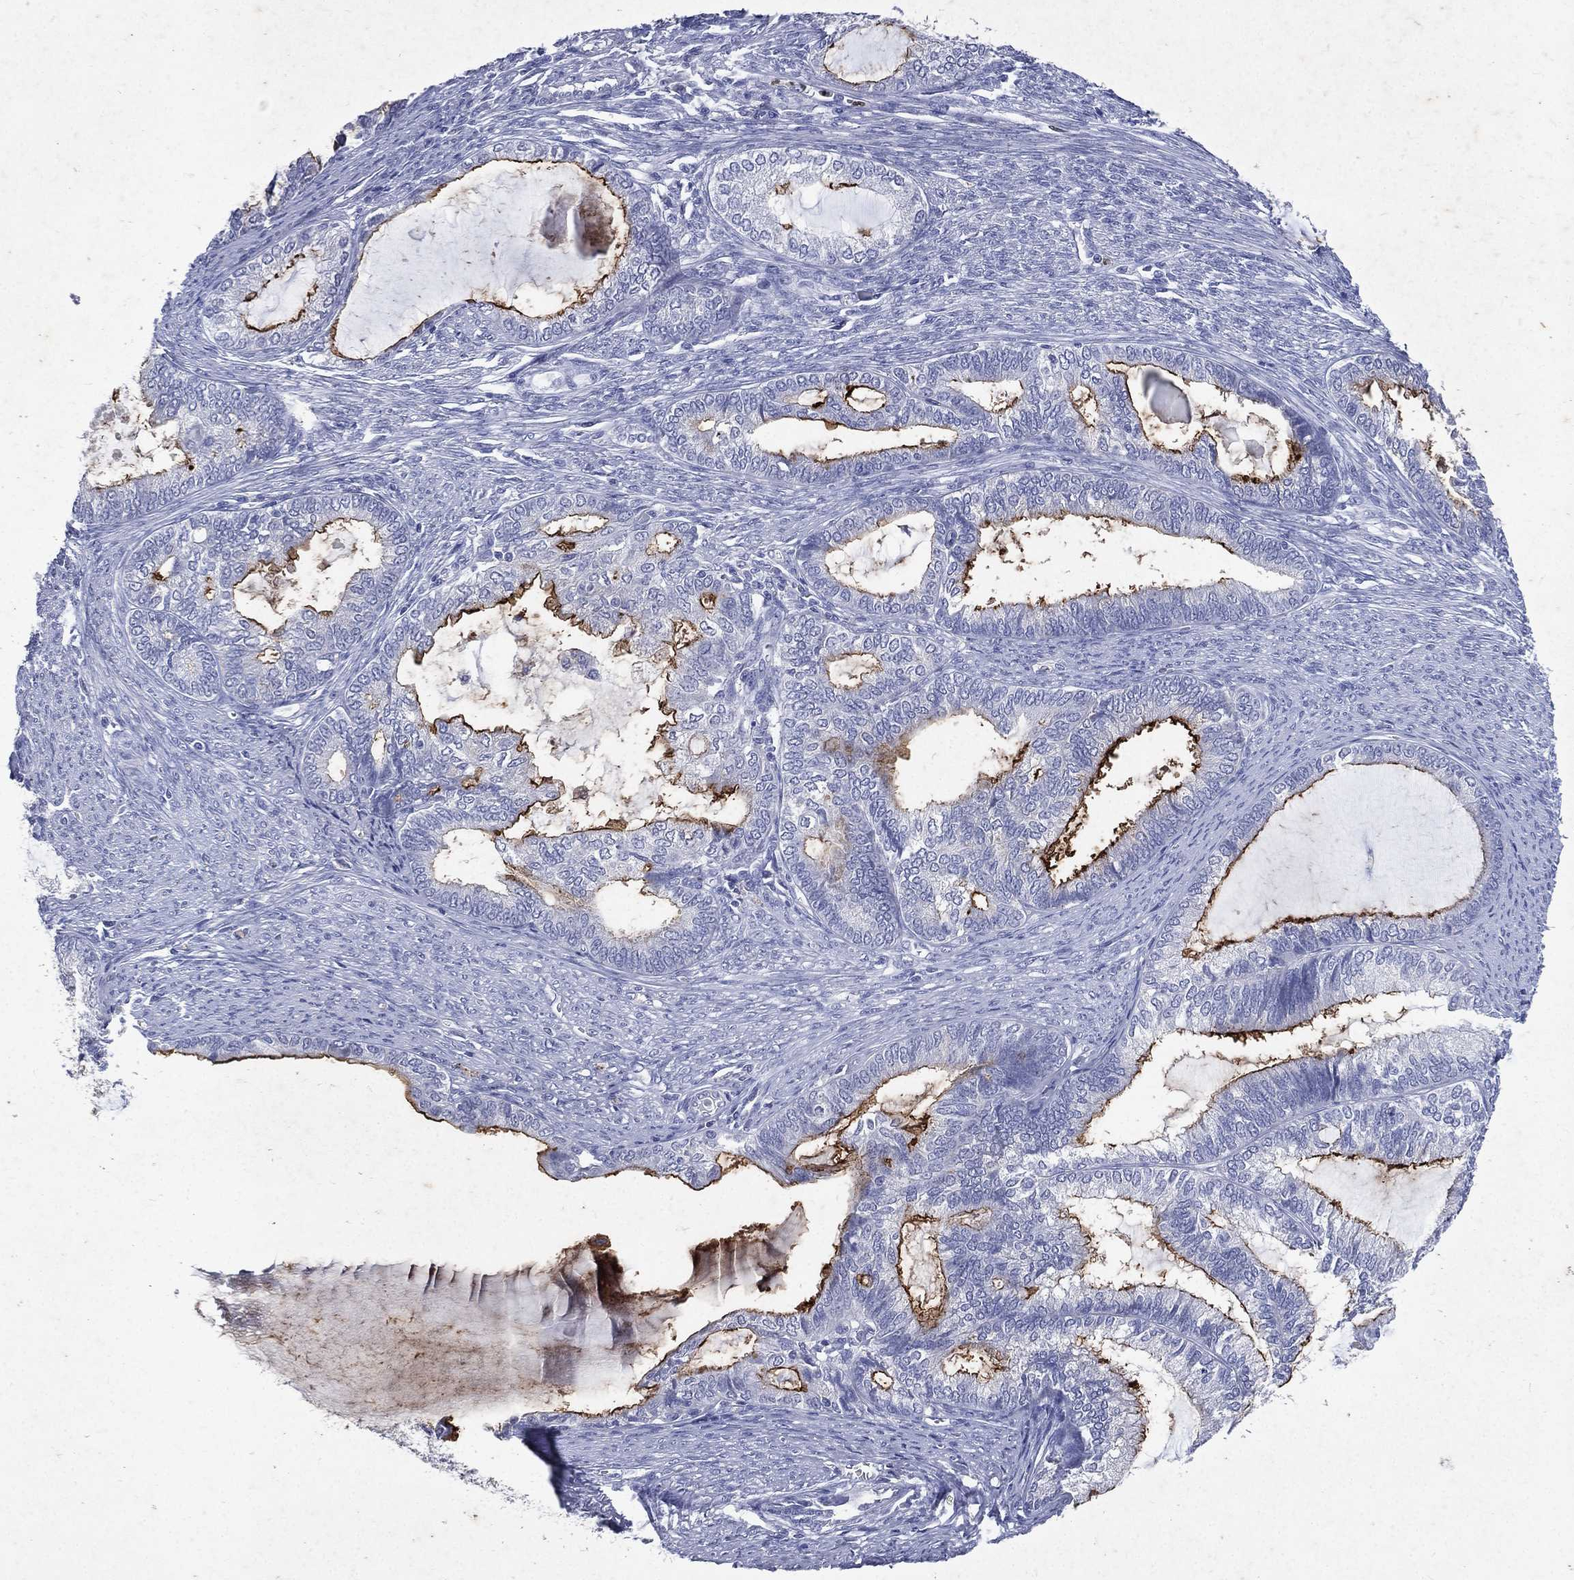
{"staining": {"intensity": "strong", "quantity": "<25%", "location": "cytoplasmic/membranous"}, "tissue": "endometrial cancer", "cell_type": "Tumor cells", "image_type": "cancer", "snomed": [{"axis": "morphology", "description": "Adenocarcinoma, NOS"}, {"axis": "topography", "description": "Endometrium"}], "caption": "There is medium levels of strong cytoplasmic/membranous positivity in tumor cells of endometrial cancer, as demonstrated by immunohistochemical staining (brown color).", "gene": "SLC34A2", "patient": {"sex": "female", "age": 86}}